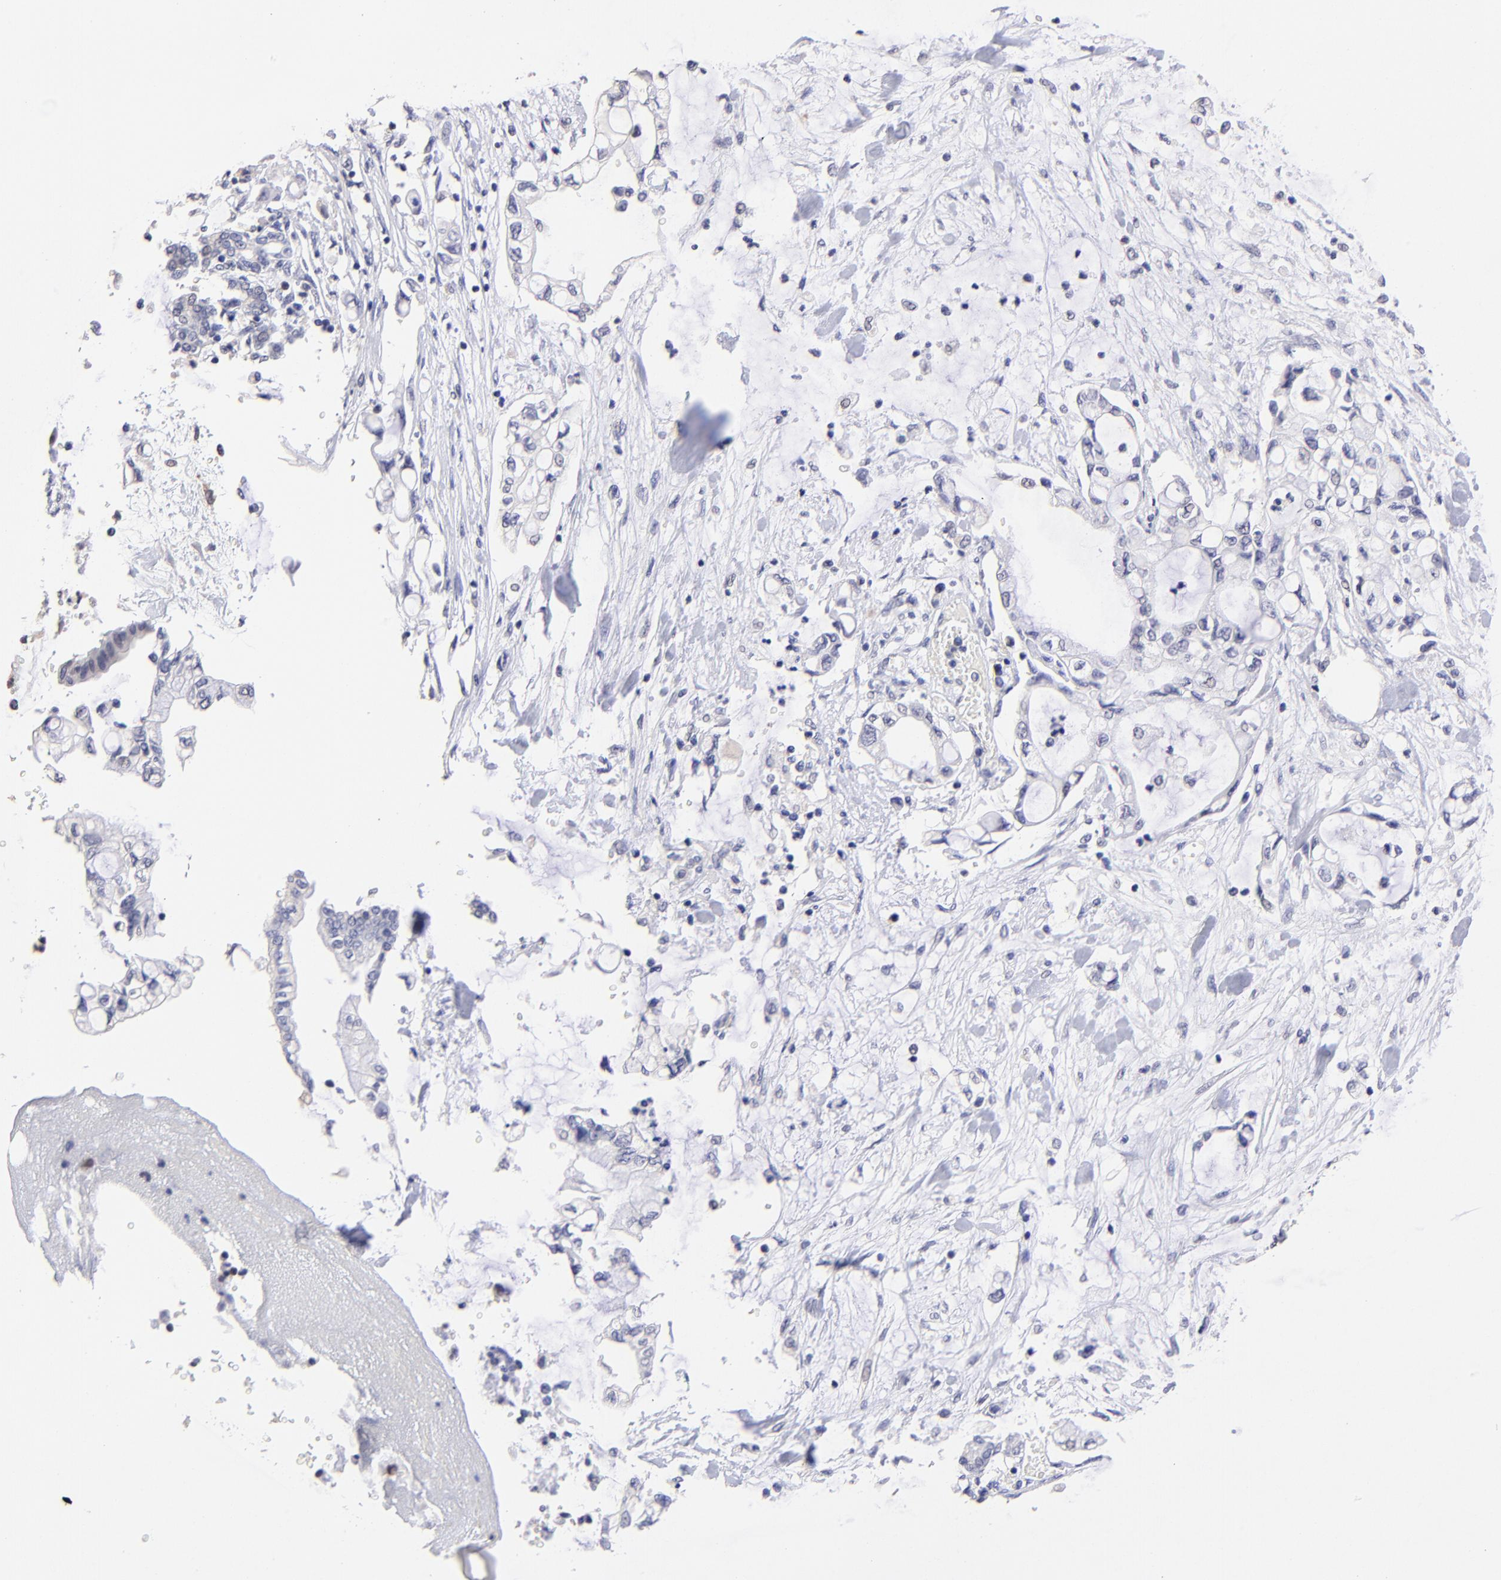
{"staining": {"intensity": "negative", "quantity": "none", "location": "none"}, "tissue": "pancreatic cancer", "cell_type": "Tumor cells", "image_type": "cancer", "snomed": [{"axis": "morphology", "description": "Adenocarcinoma, NOS"}, {"axis": "topography", "description": "Pancreas"}], "caption": "Immunohistochemical staining of pancreatic cancer demonstrates no significant positivity in tumor cells. Nuclei are stained in blue.", "gene": "DNMT1", "patient": {"sex": "female", "age": 70}}